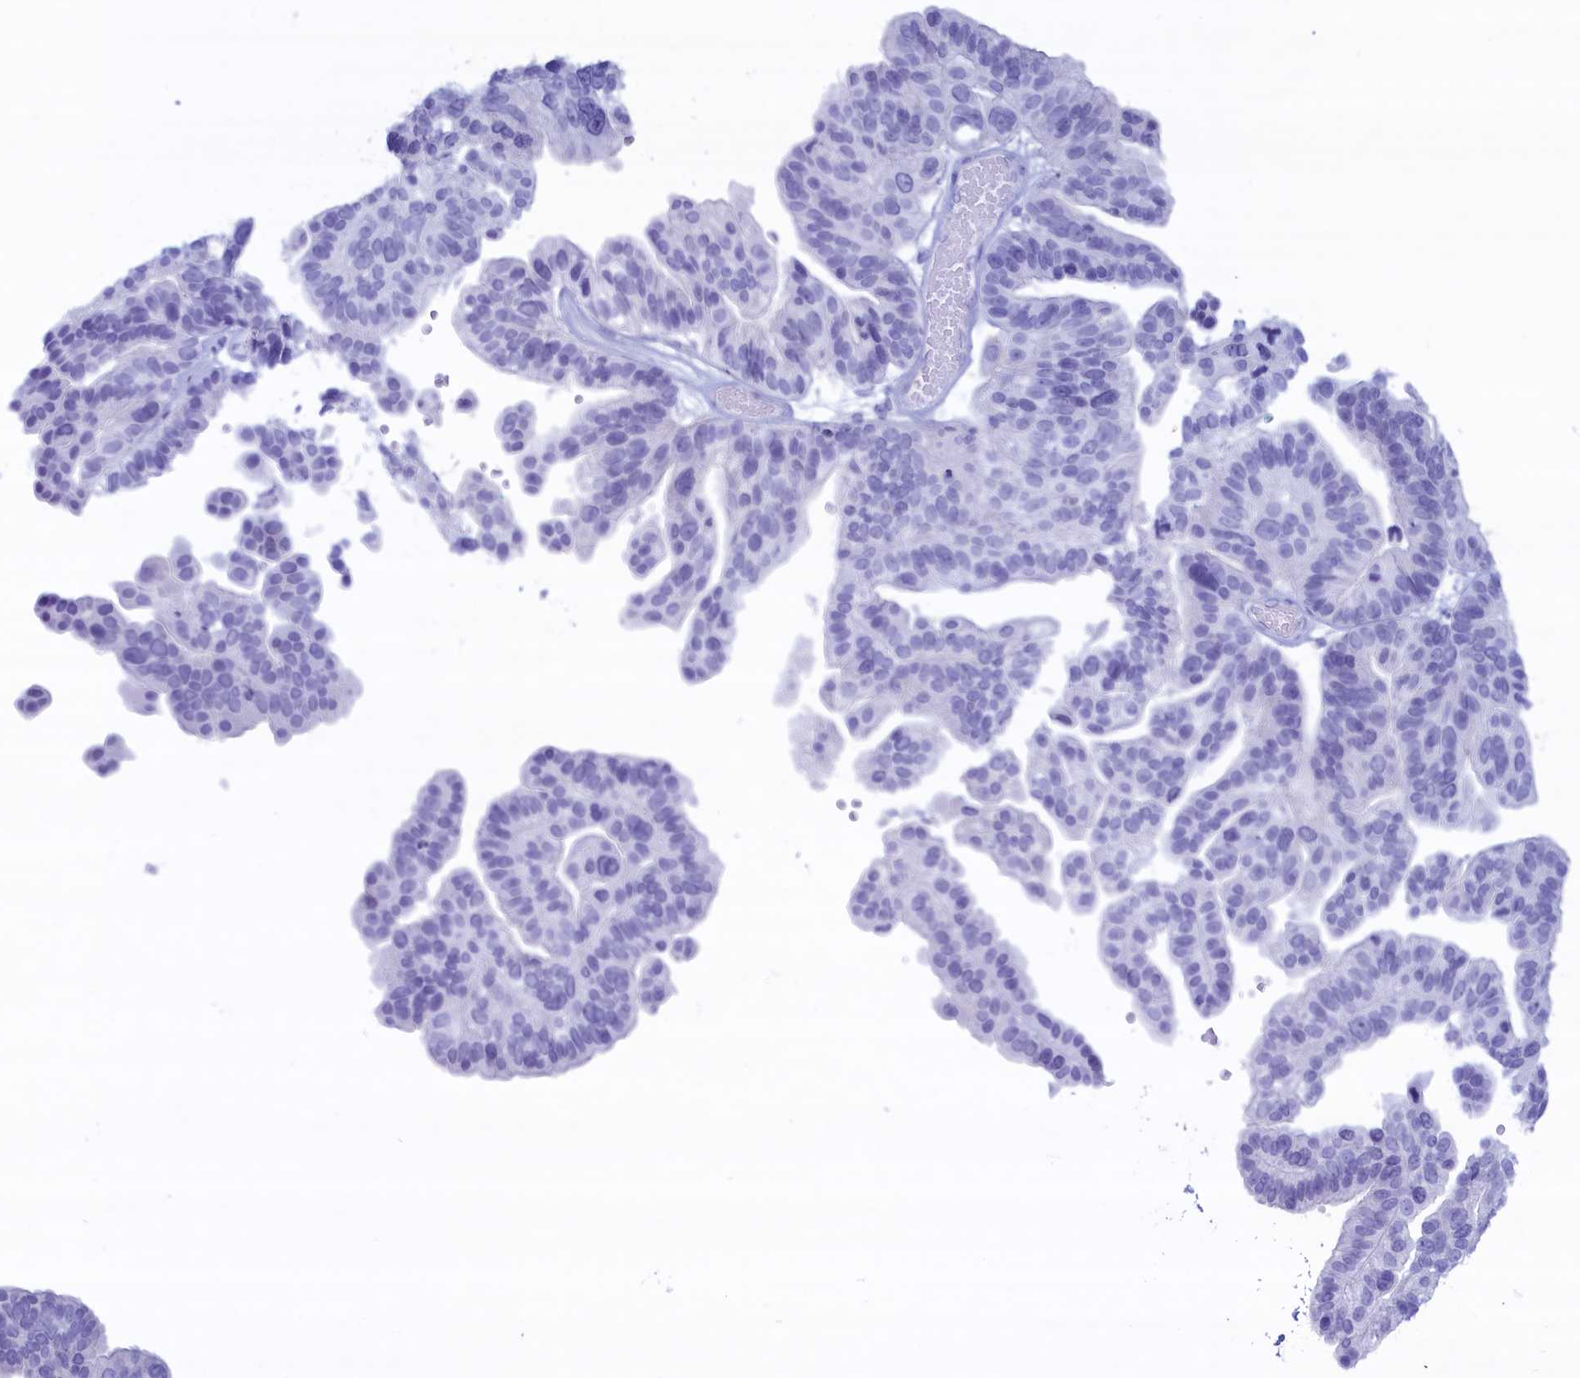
{"staining": {"intensity": "negative", "quantity": "none", "location": "none"}, "tissue": "ovarian cancer", "cell_type": "Tumor cells", "image_type": "cancer", "snomed": [{"axis": "morphology", "description": "Cystadenocarcinoma, serous, NOS"}, {"axis": "topography", "description": "Ovary"}], "caption": "The histopathology image exhibits no significant staining in tumor cells of ovarian serous cystadenocarcinoma.", "gene": "MPV17L2", "patient": {"sex": "female", "age": 56}}